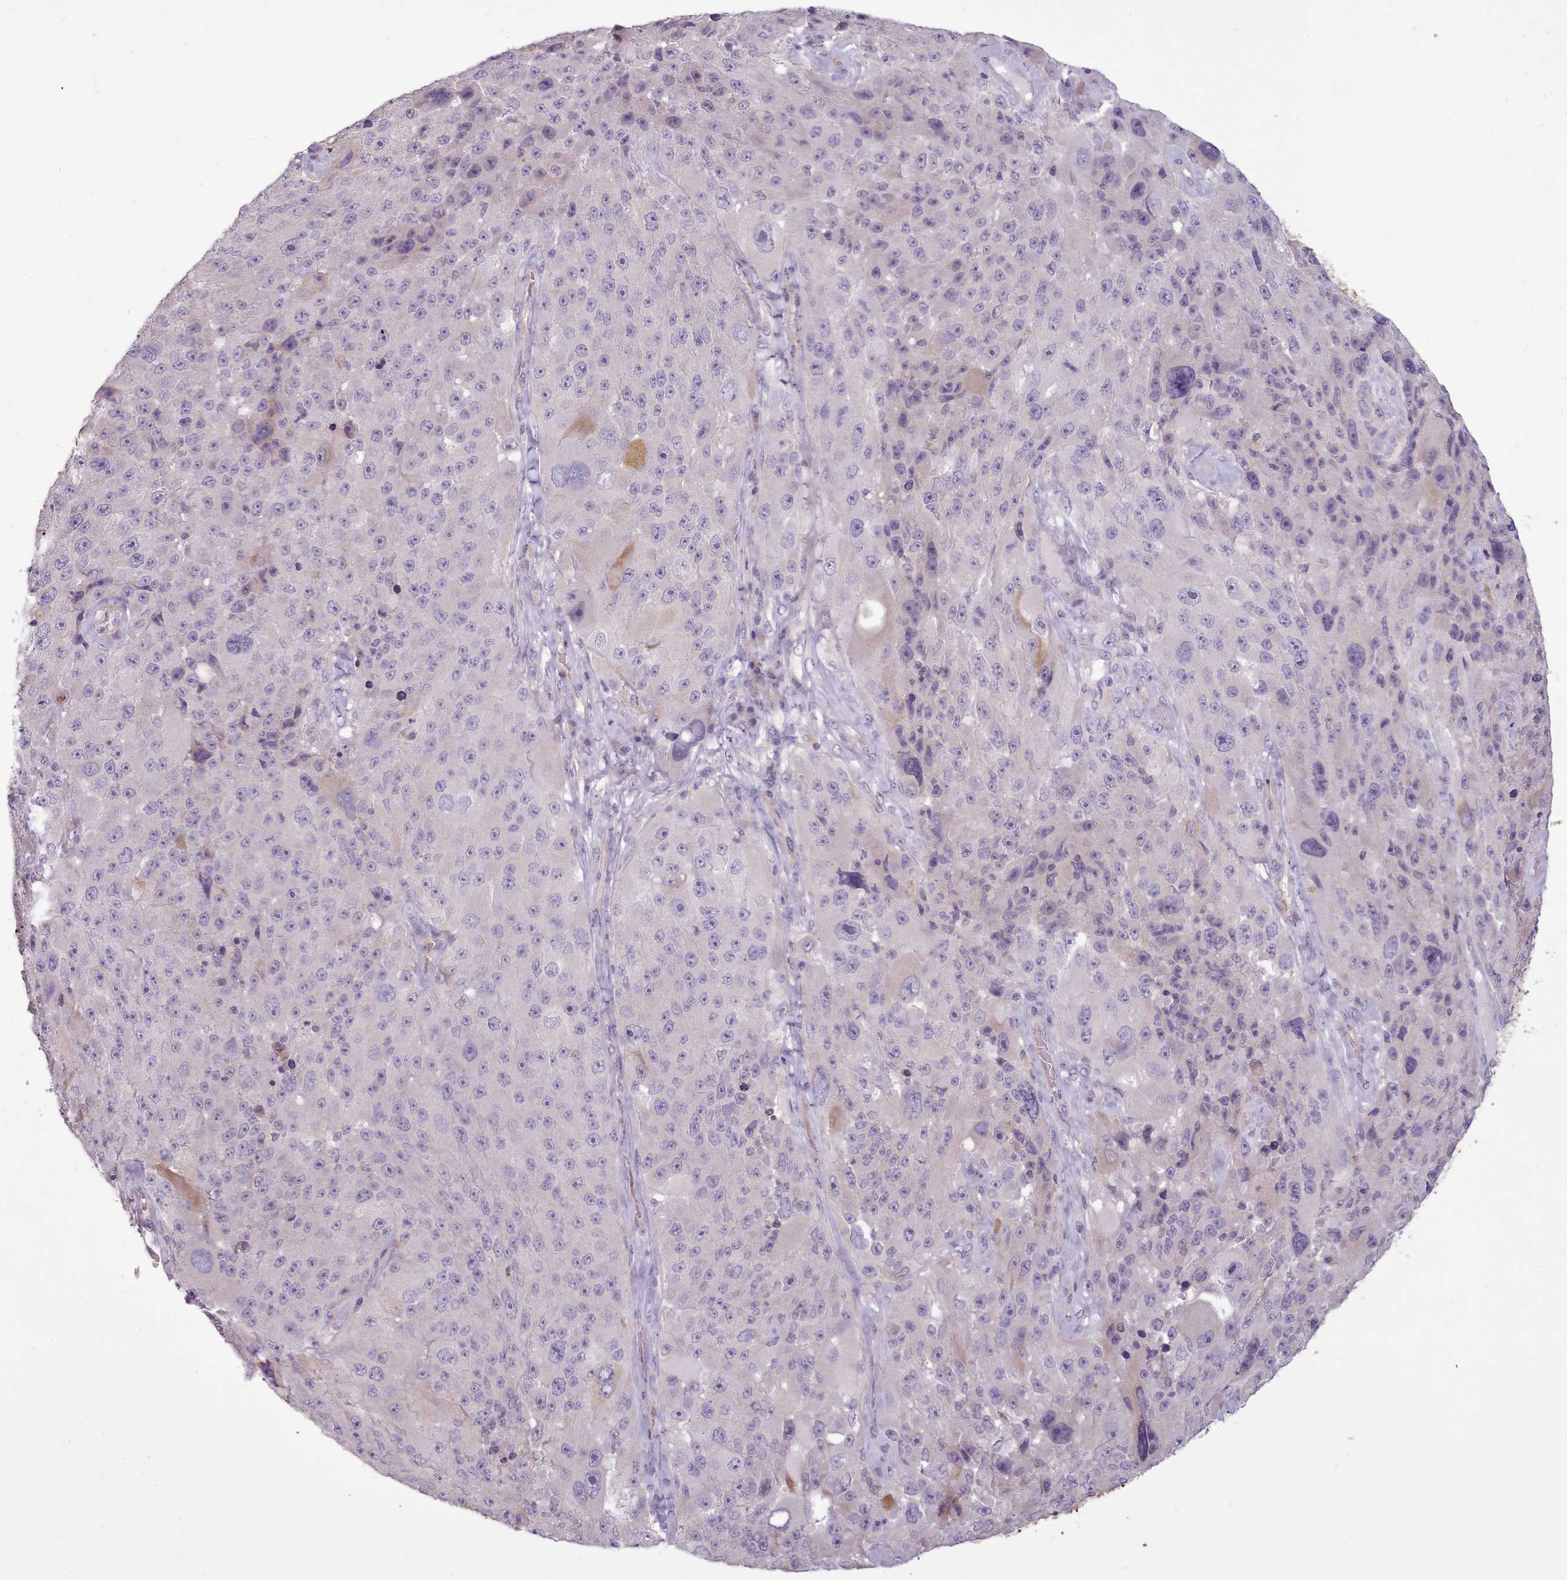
{"staining": {"intensity": "negative", "quantity": "none", "location": "none"}, "tissue": "melanoma", "cell_type": "Tumor cells", "image_type": "cancer", "snomed": [{"axis": "morphology", "description": "Malignant melanoma, Metastatic site"}, {"axis": "topography", "description": "Lymph node"}], "caption": "IHC image of human malignant melanoma (metastatic site) stained for a protein (brown), which displays no positivity in tumor cells.", "gene": "PLD4", "patient": {"sex": "male", "age": 62}}